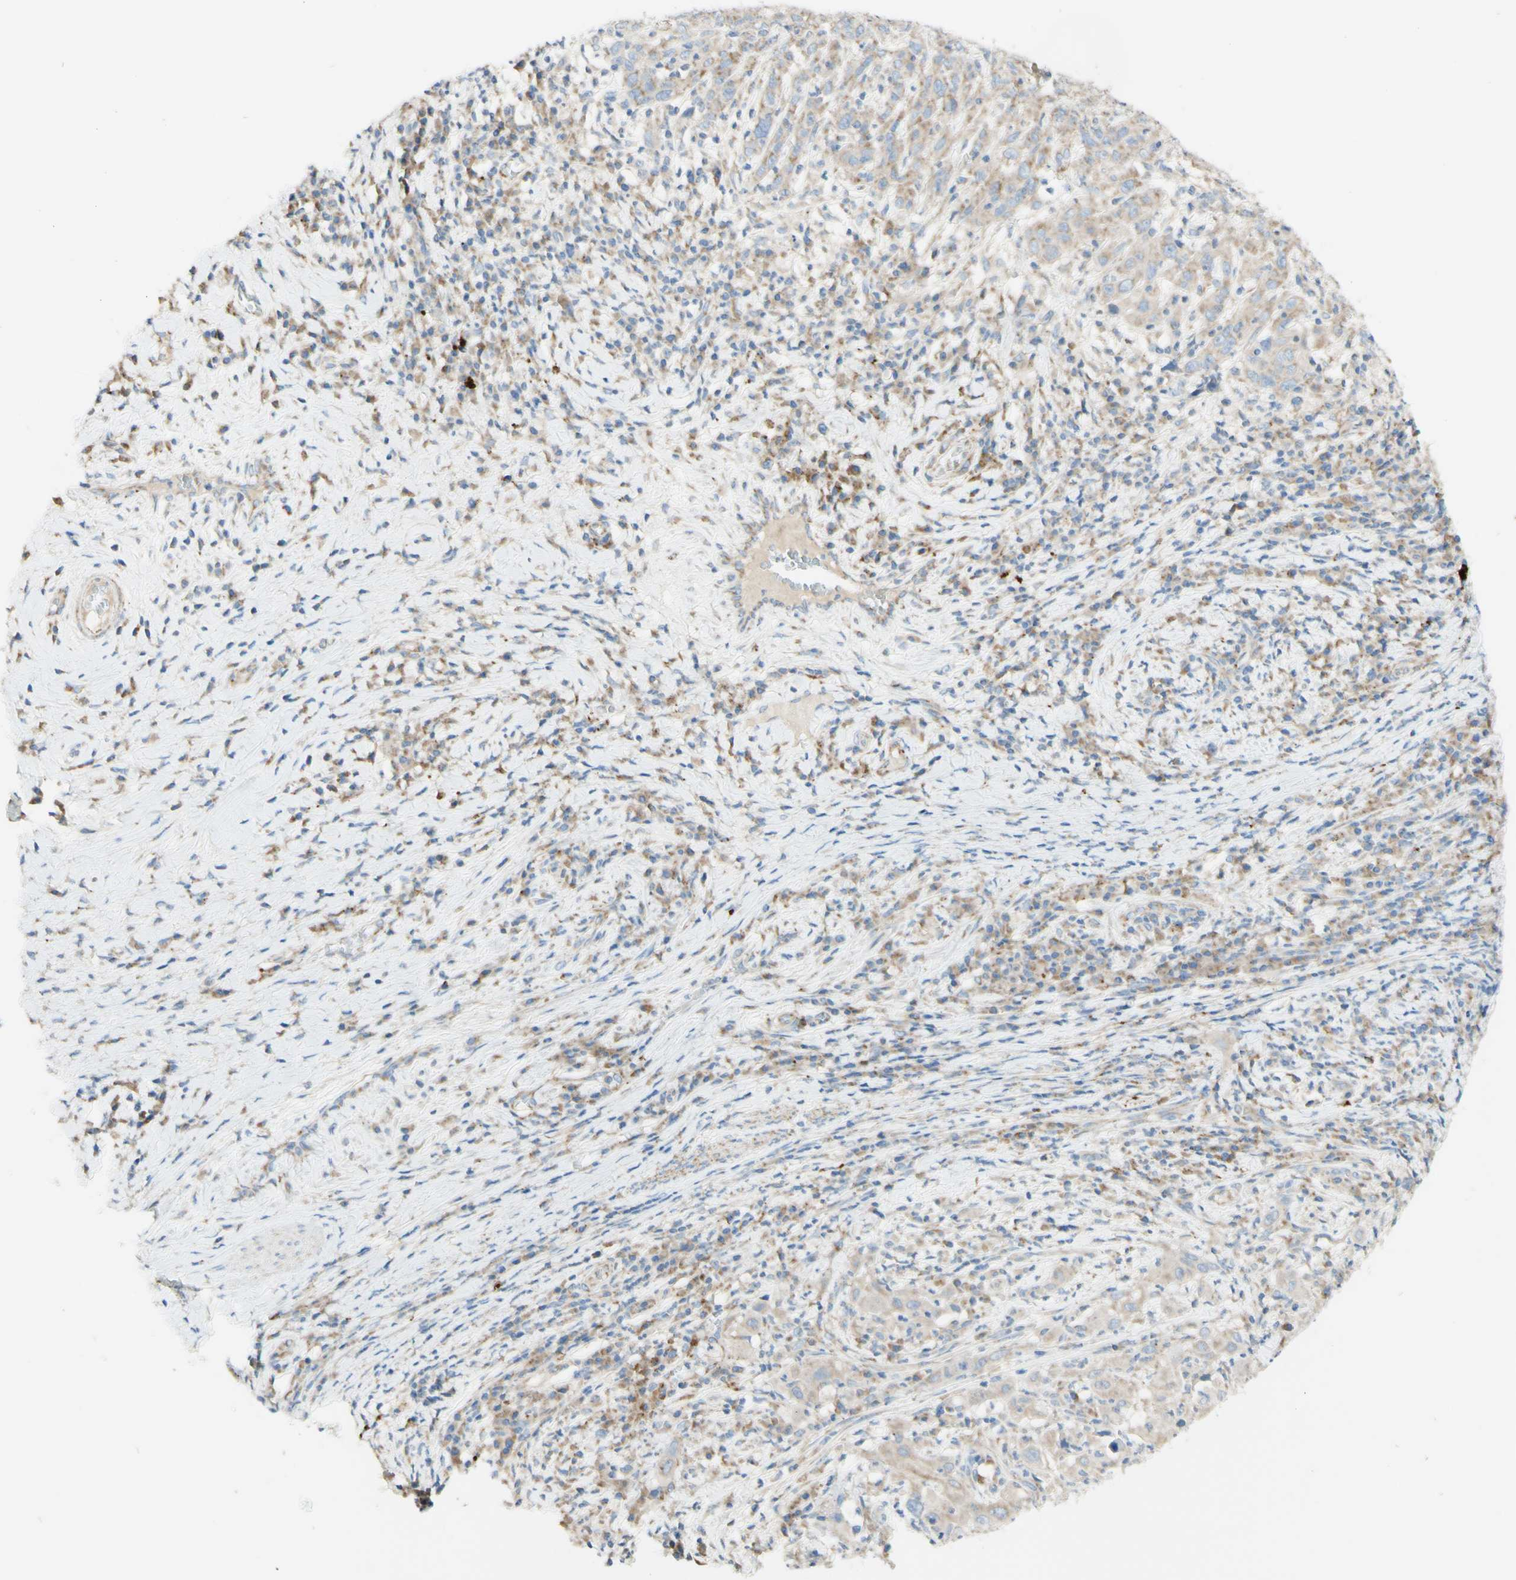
{"staining": {"intensity": "weak", "quantity": ">75%", "location": "cytoplasmic/membranous"}, "tissue": "cervical cancer", "cell_type": "Tumor cells", "image_type": "cancer", "snomed": [{"axis": "morphology", "description": "Squamous cell carcinoma, NOS"}, {"axis": "topography", "description": "Cervix"}], "caption": "Immunohistochemical staining of squamous cell carcinoma (cervical) demonstrates low levels of weak cytoplasmic/membranous positivity in about >75% of tumor cells.", "gene": "ARMC10", "patient": {"sex": "female", "age": 46}}